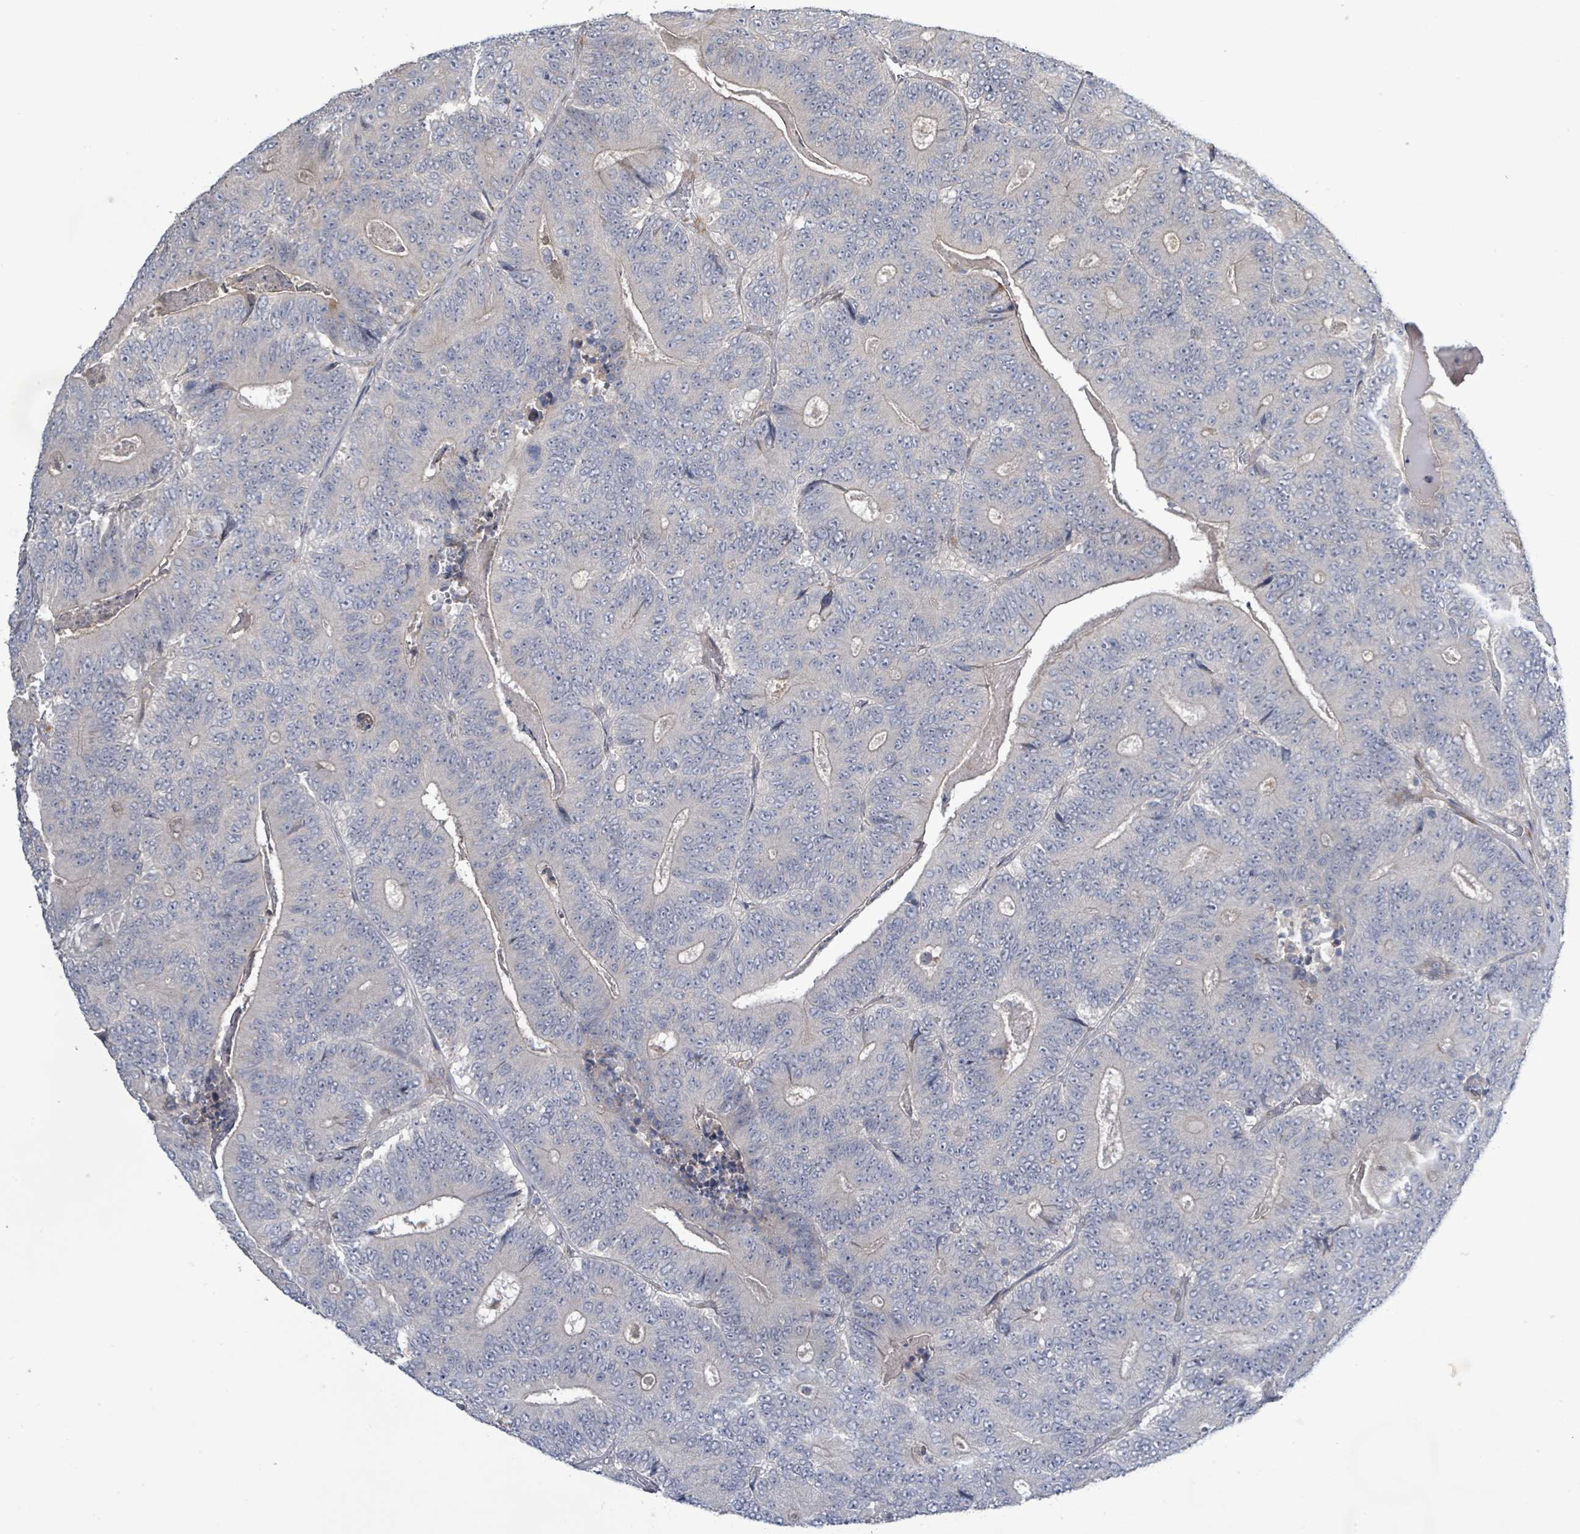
{"staining": {"intensity": "negative", "quantity": "none", "location": "none"}, "tissue": "colorectal cancer", "cell_type": "Tumor cells", "image_type": "cancer", "snomed": [{"axis": "morphology", "description": "Adenocarcinoma, NOS"}, {"axis": "topography", "description": "Colon"}], "caption": "IHC micrograph of human colorectal cancer (adenocarcinoma) stained for a protein (brown), which exhibits no staining in tumor cells.", "gene": "SLIT3", "patient": {"sex": "male", "age": 83}}